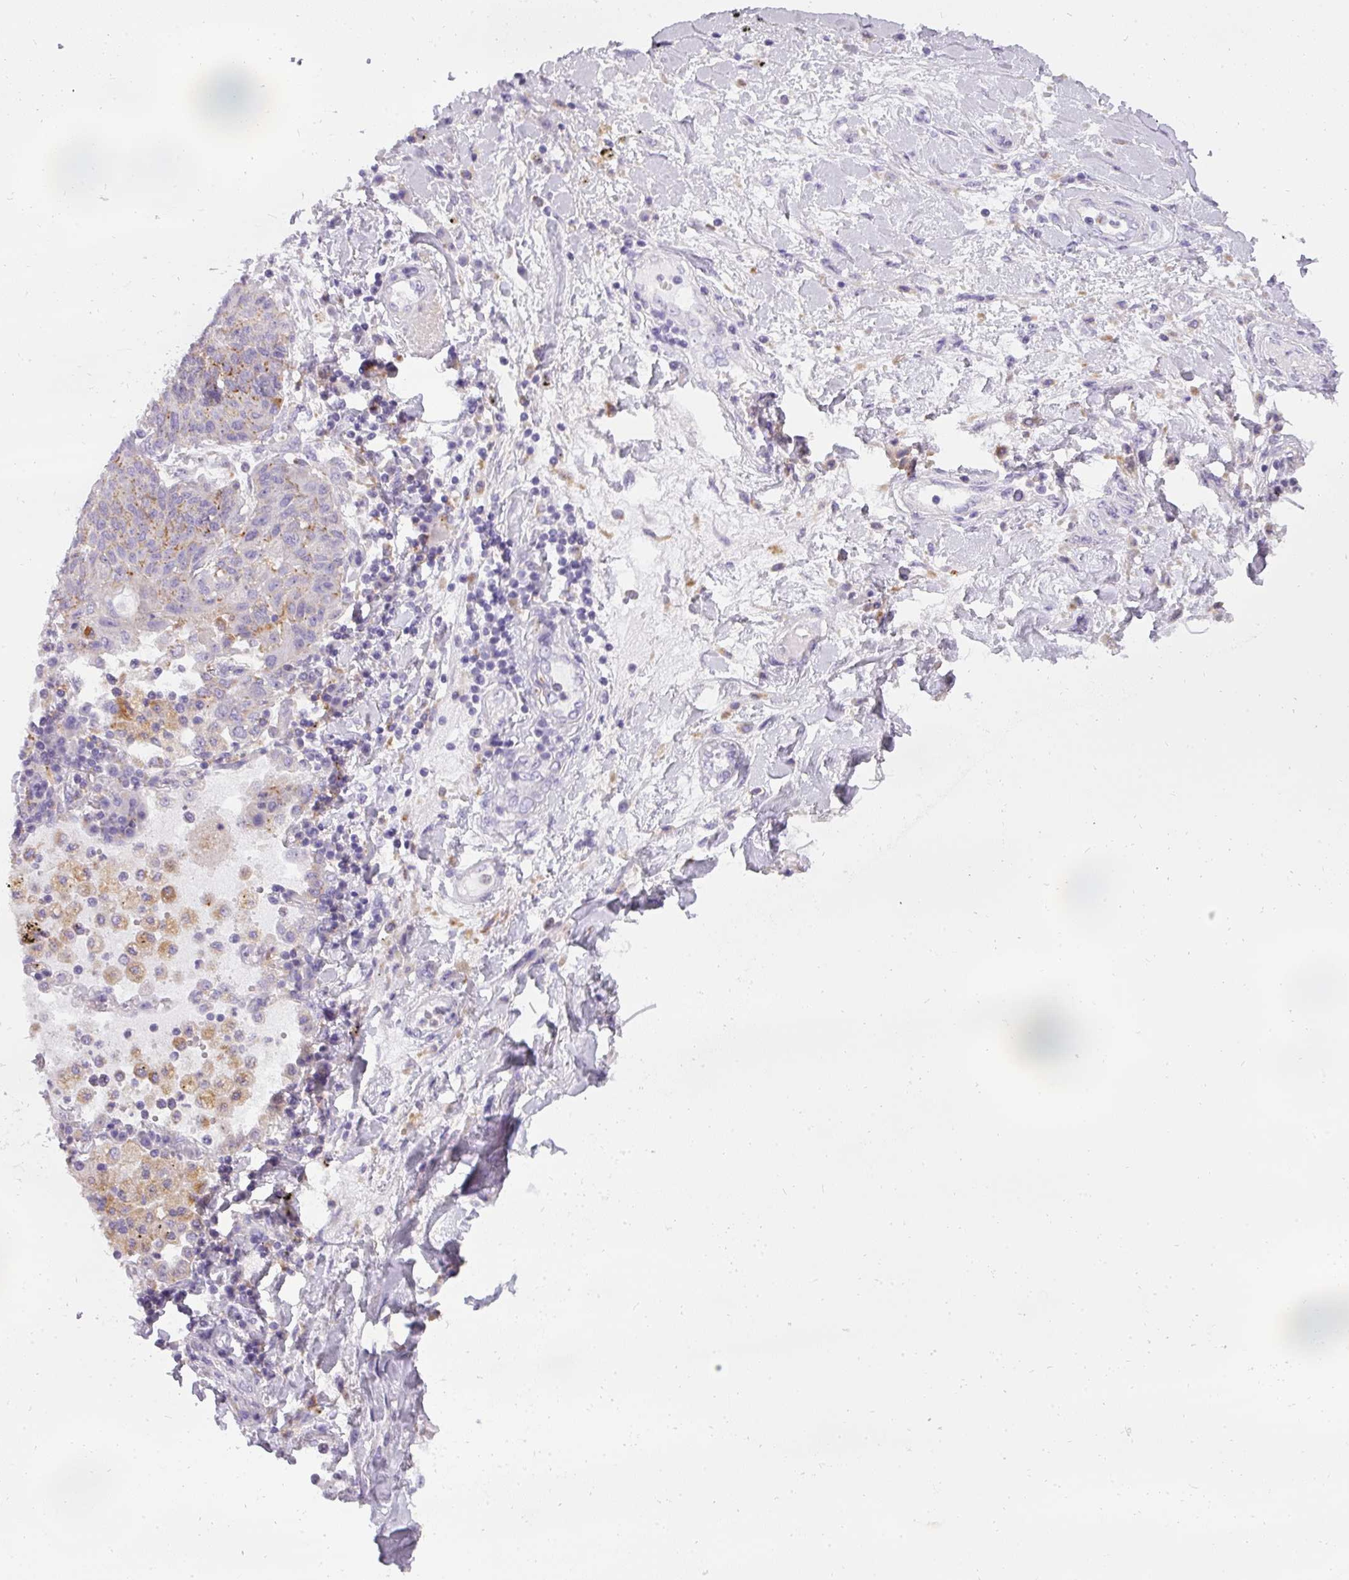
{"staining": {"intensity": "moderate", "quantity": "<25%", "location": "cytoplasmic/membranous"}, "tissue": "lung cancer", "cell_type": "Tumor cells", "image_type": "cancer", "snomed": [{"axis": "morphology", "description": "Squamous cell carcinoma, NOS"}, {"axis": "topography", "description": "Lung"}], "caption": "A micrograph of squamous cell carcinoma (lung) stained for a protein exhibits moderate cytoplasmic/membranous brown staining in tumor cells.", "gene": "ATP6V1D", "patient": {"sex": "female", "age": 70}}